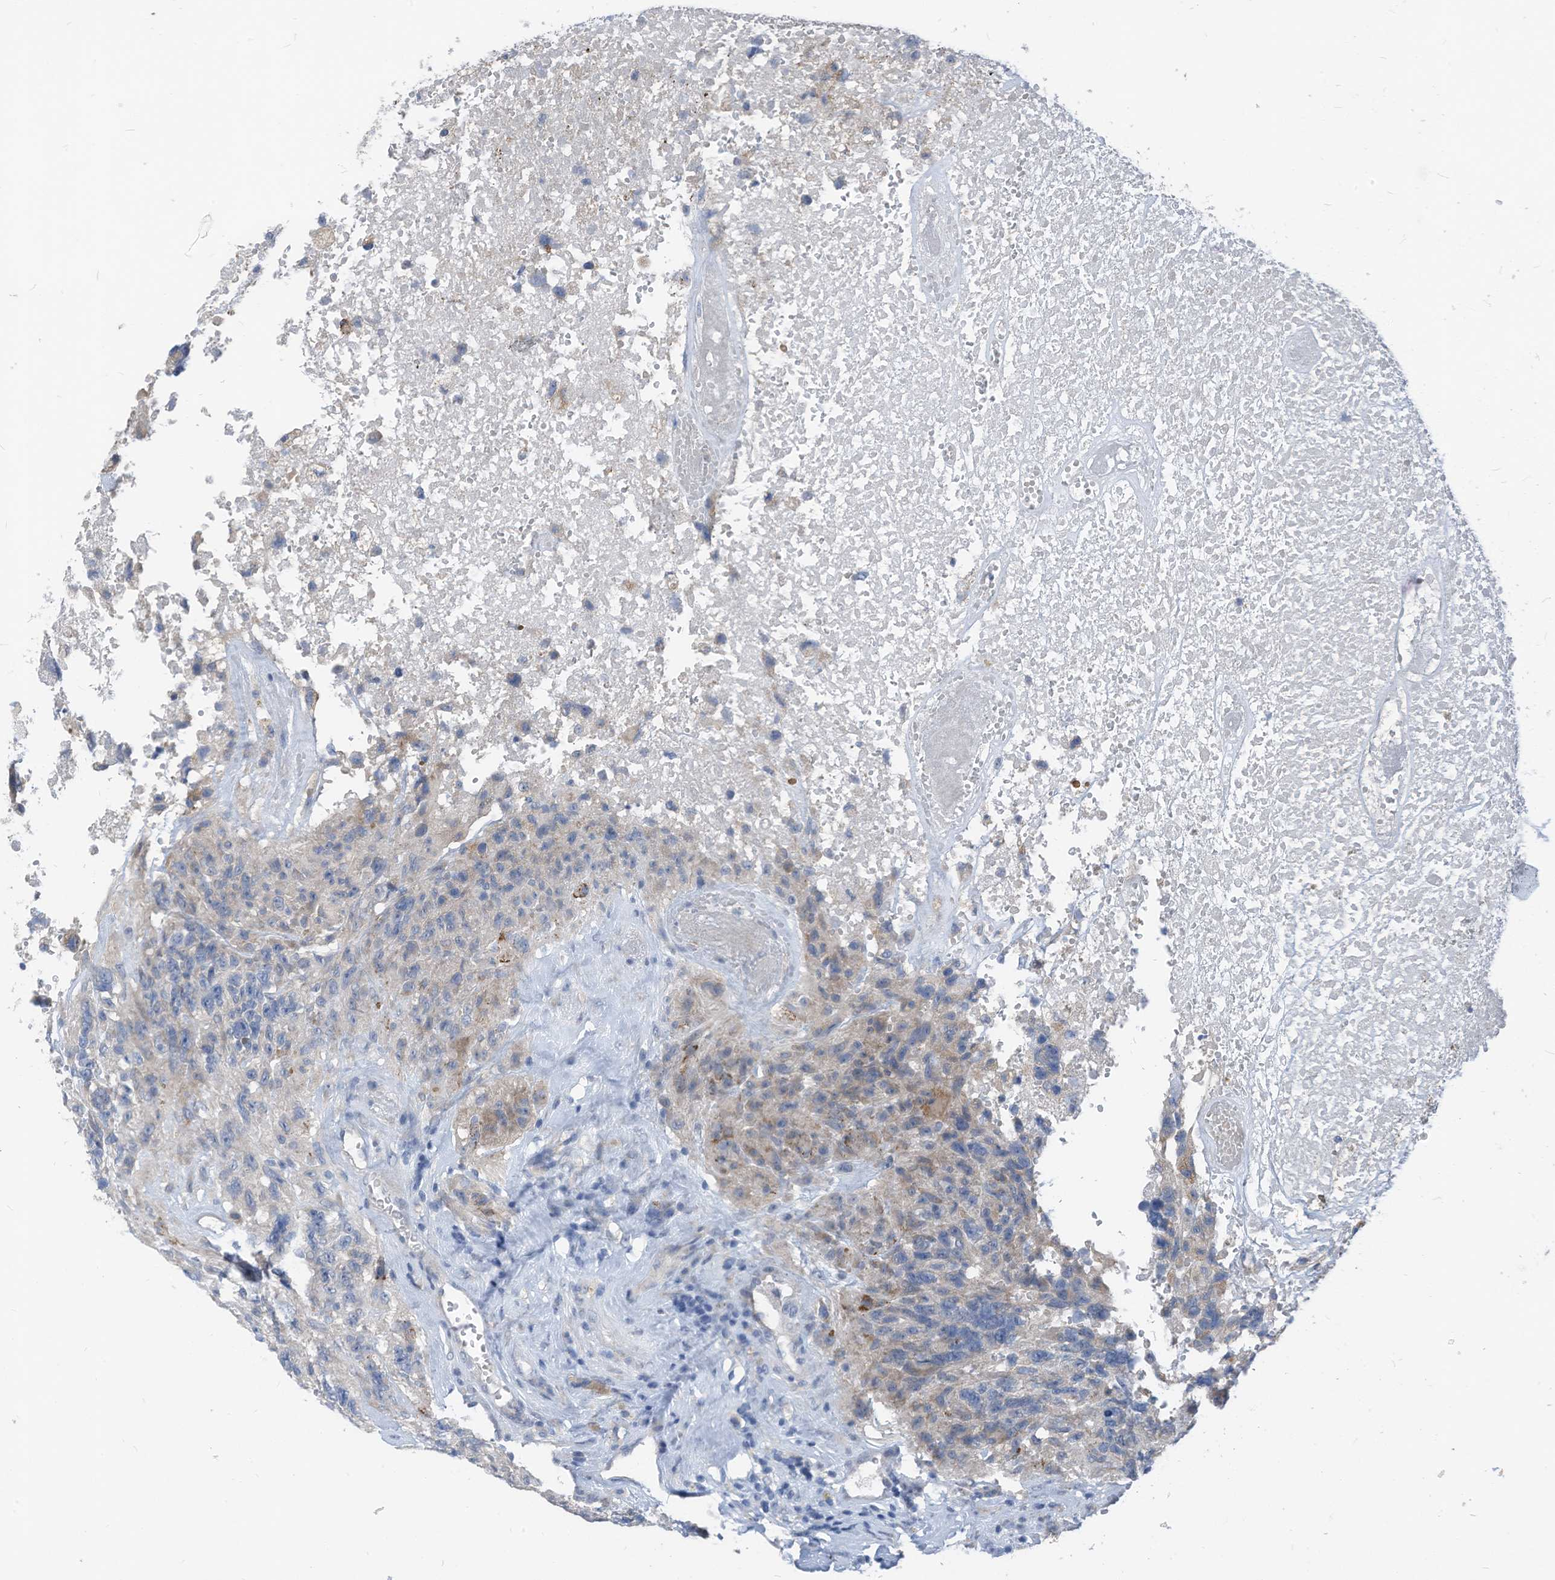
{"staining": {"intensity": "negative", "quantity": "none", "location": "none"}, "tissue": "glioma", "cell_type": "Tumor cells", "image_type": "cancer", "snomed": [{"axis": "morphology", "description": "Glioma, malignant, High grade"}, {"axis": "topography", "description": "Brain"}], "caption": "Tumor cells show no significant protein expression in glioma.", "gene": "LDAH", "patient": {"sex": "male", "age": 69}}